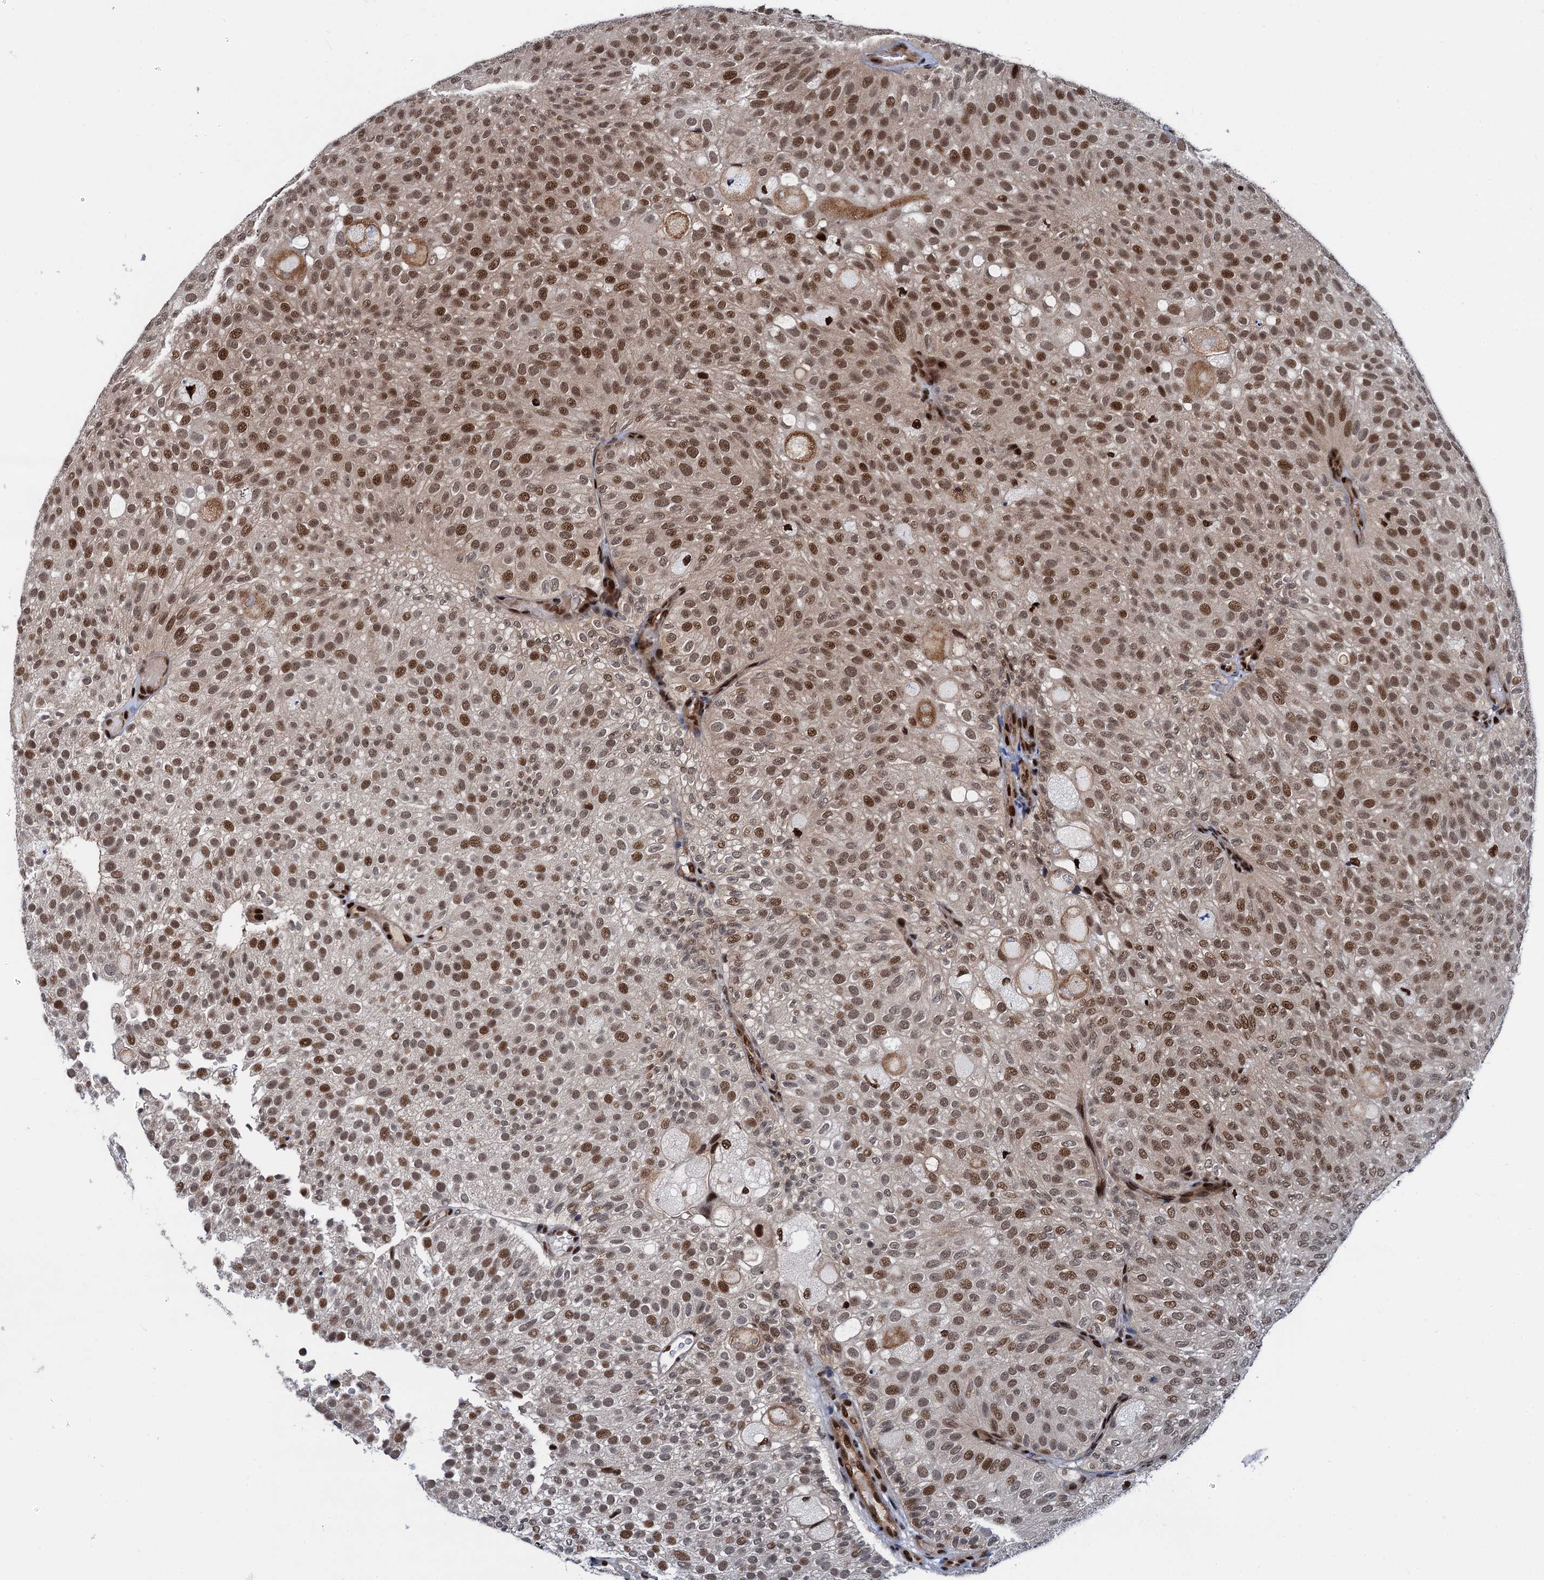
{"staining": {"intensity": "moderate", "quantity": ">75%", "location": "nuclear"}, "tissue": "urothelial cancer", "cell_type": "Tumor cells", "image_type": "cancer", "snomed": [{"axis": "morphology", "description": "Urothelial carcinoma, Low grade"}, {"axis": "topography", "description": "Urinary bladder"}], "caption": "A histopathology image of human urothelial cancer stained for a protein reveals moderate nuclear brown staining in tumor cells.", "gene": "PPP4R1", "patient": {"sex": "male", "age": 78}}